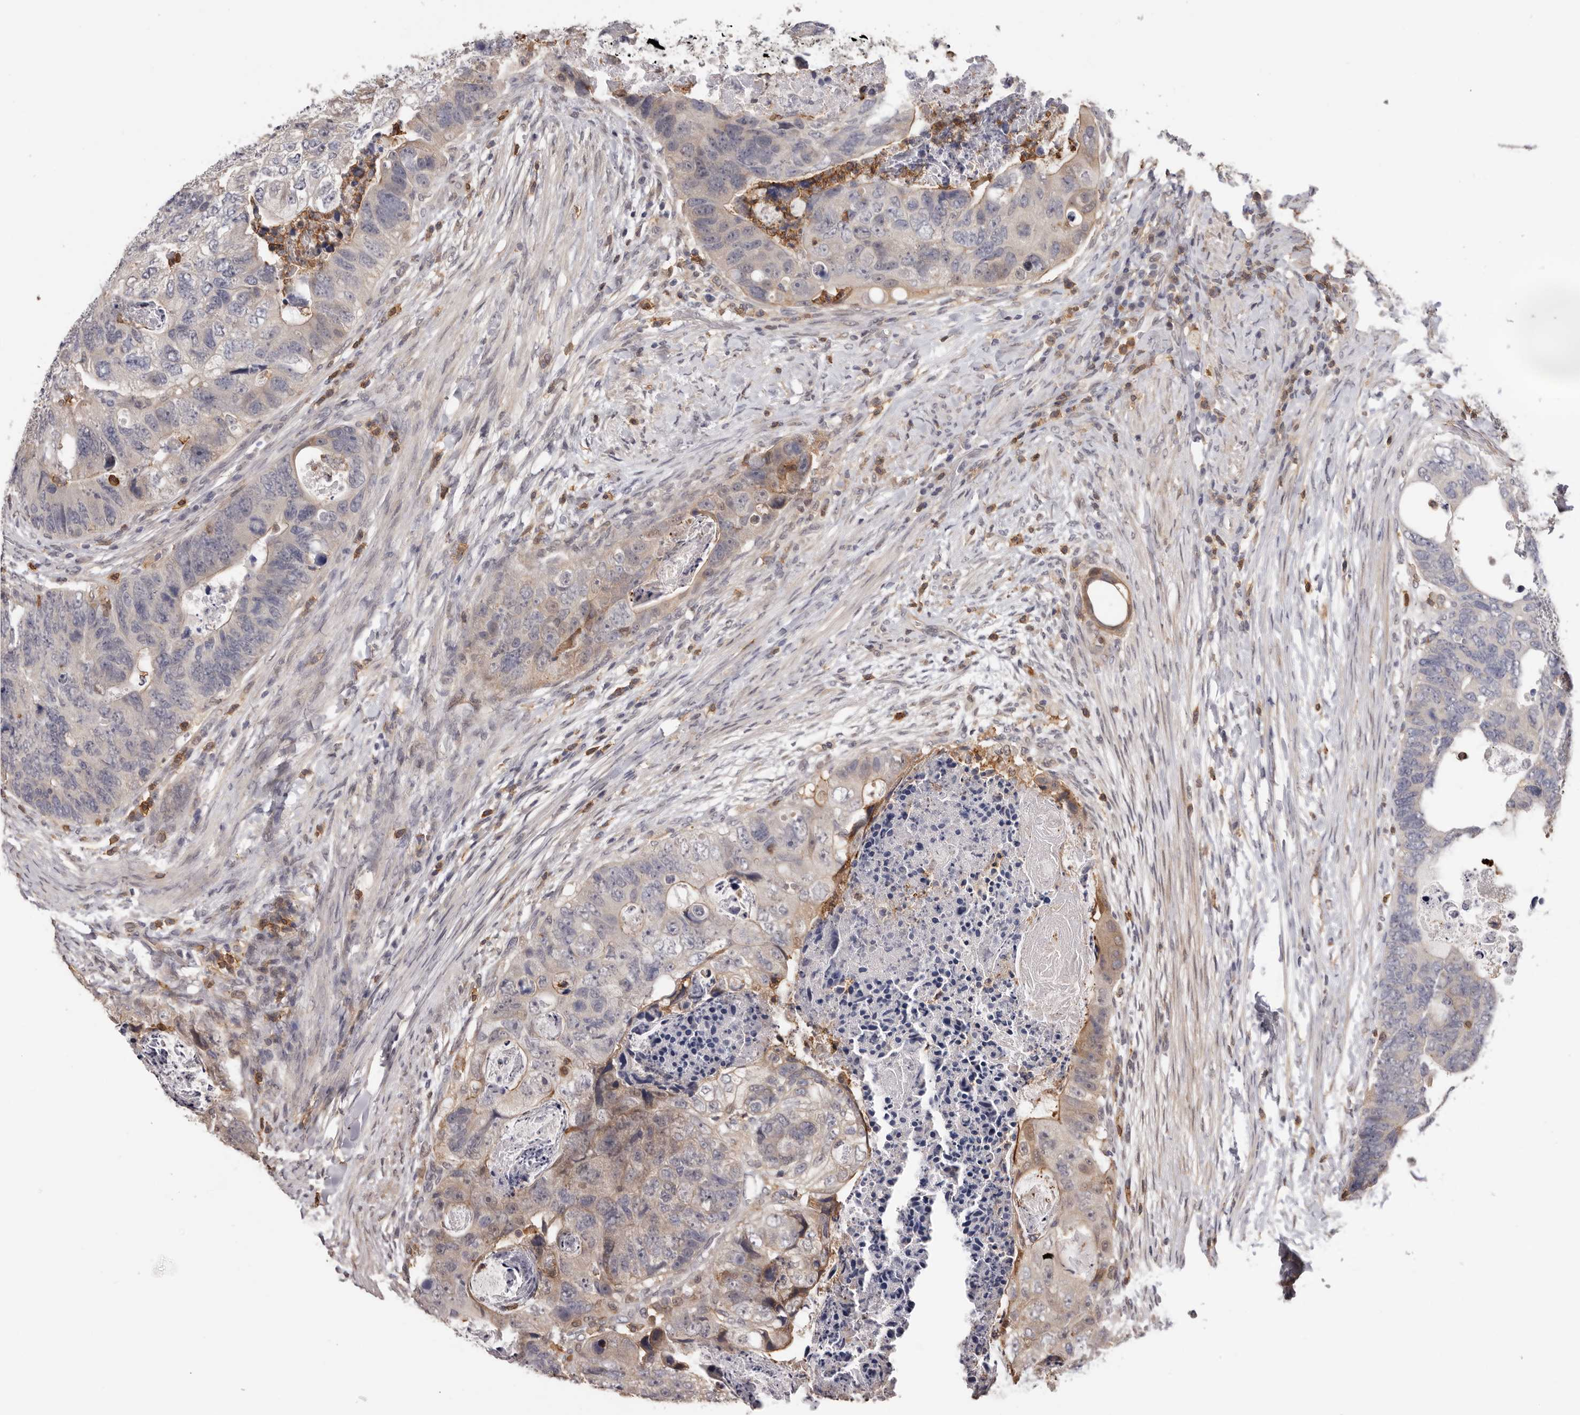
{"staining": {"intensity": "weak", "quantity": "<25%", "location": "cytoplasmic/membranous"}, "tissue": "colorectal cancer", "cell_type": "Tumor cells", "image_type": "cancer", "snomed": [{"axis": "morphology", "description": "Adenocarcinoma, NOS"}, {"axis": "topography", "description": "Rectum"}], "caption": "An immunohistochemistry image of colorectal cancer is shown. There is no staining in tumor cells of colorectal cancer. Brightfield microscopy of IHC stained with DAB (3,3'-diaminobenzidine) (brown) and hematoxylin (blue), captured at high magnification.", "gene": "PRR12", "patient": {"sex": "male", "age": 59}}